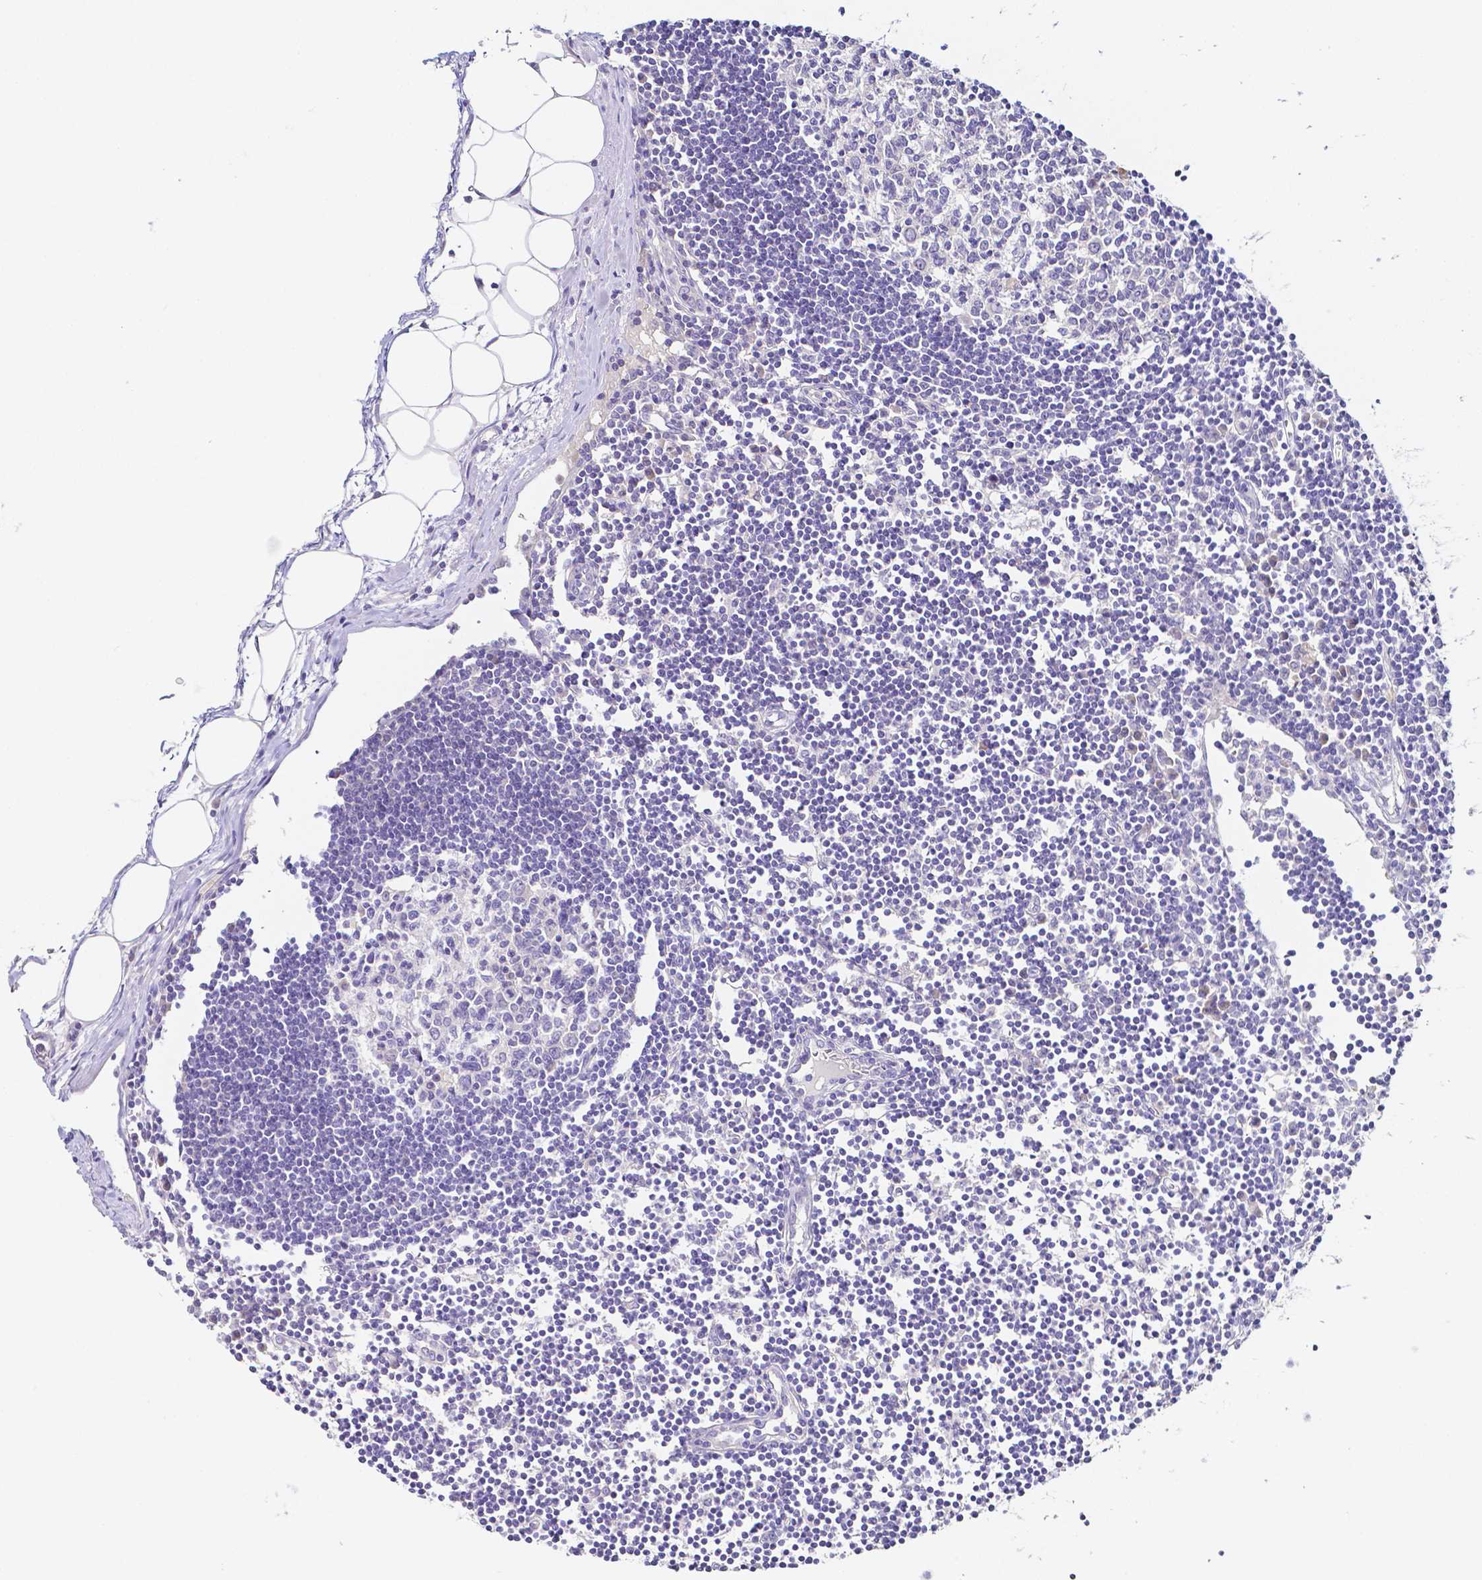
{"staining": {"intensity": "negative", "quantity": "none", "location": "none"}, "tissue": "lymph node", "cell_type": "Germinal center cells", "image_type": "normal", "snomed": [{"axis": "morphology", "description": "Normal tissue, NOS"}, {"axis": "topography", "description": "Lymph node"}], "caption": "Unremarkable lymph node was stained to show a protein in brown. There is no significant expression in germinal center cells. (DAB (3,3'-diaminobenzidine) IHC with hematoxylin counter stain).", "gene": "PKP3", "patient": {"sex": "female", "age": 65}}